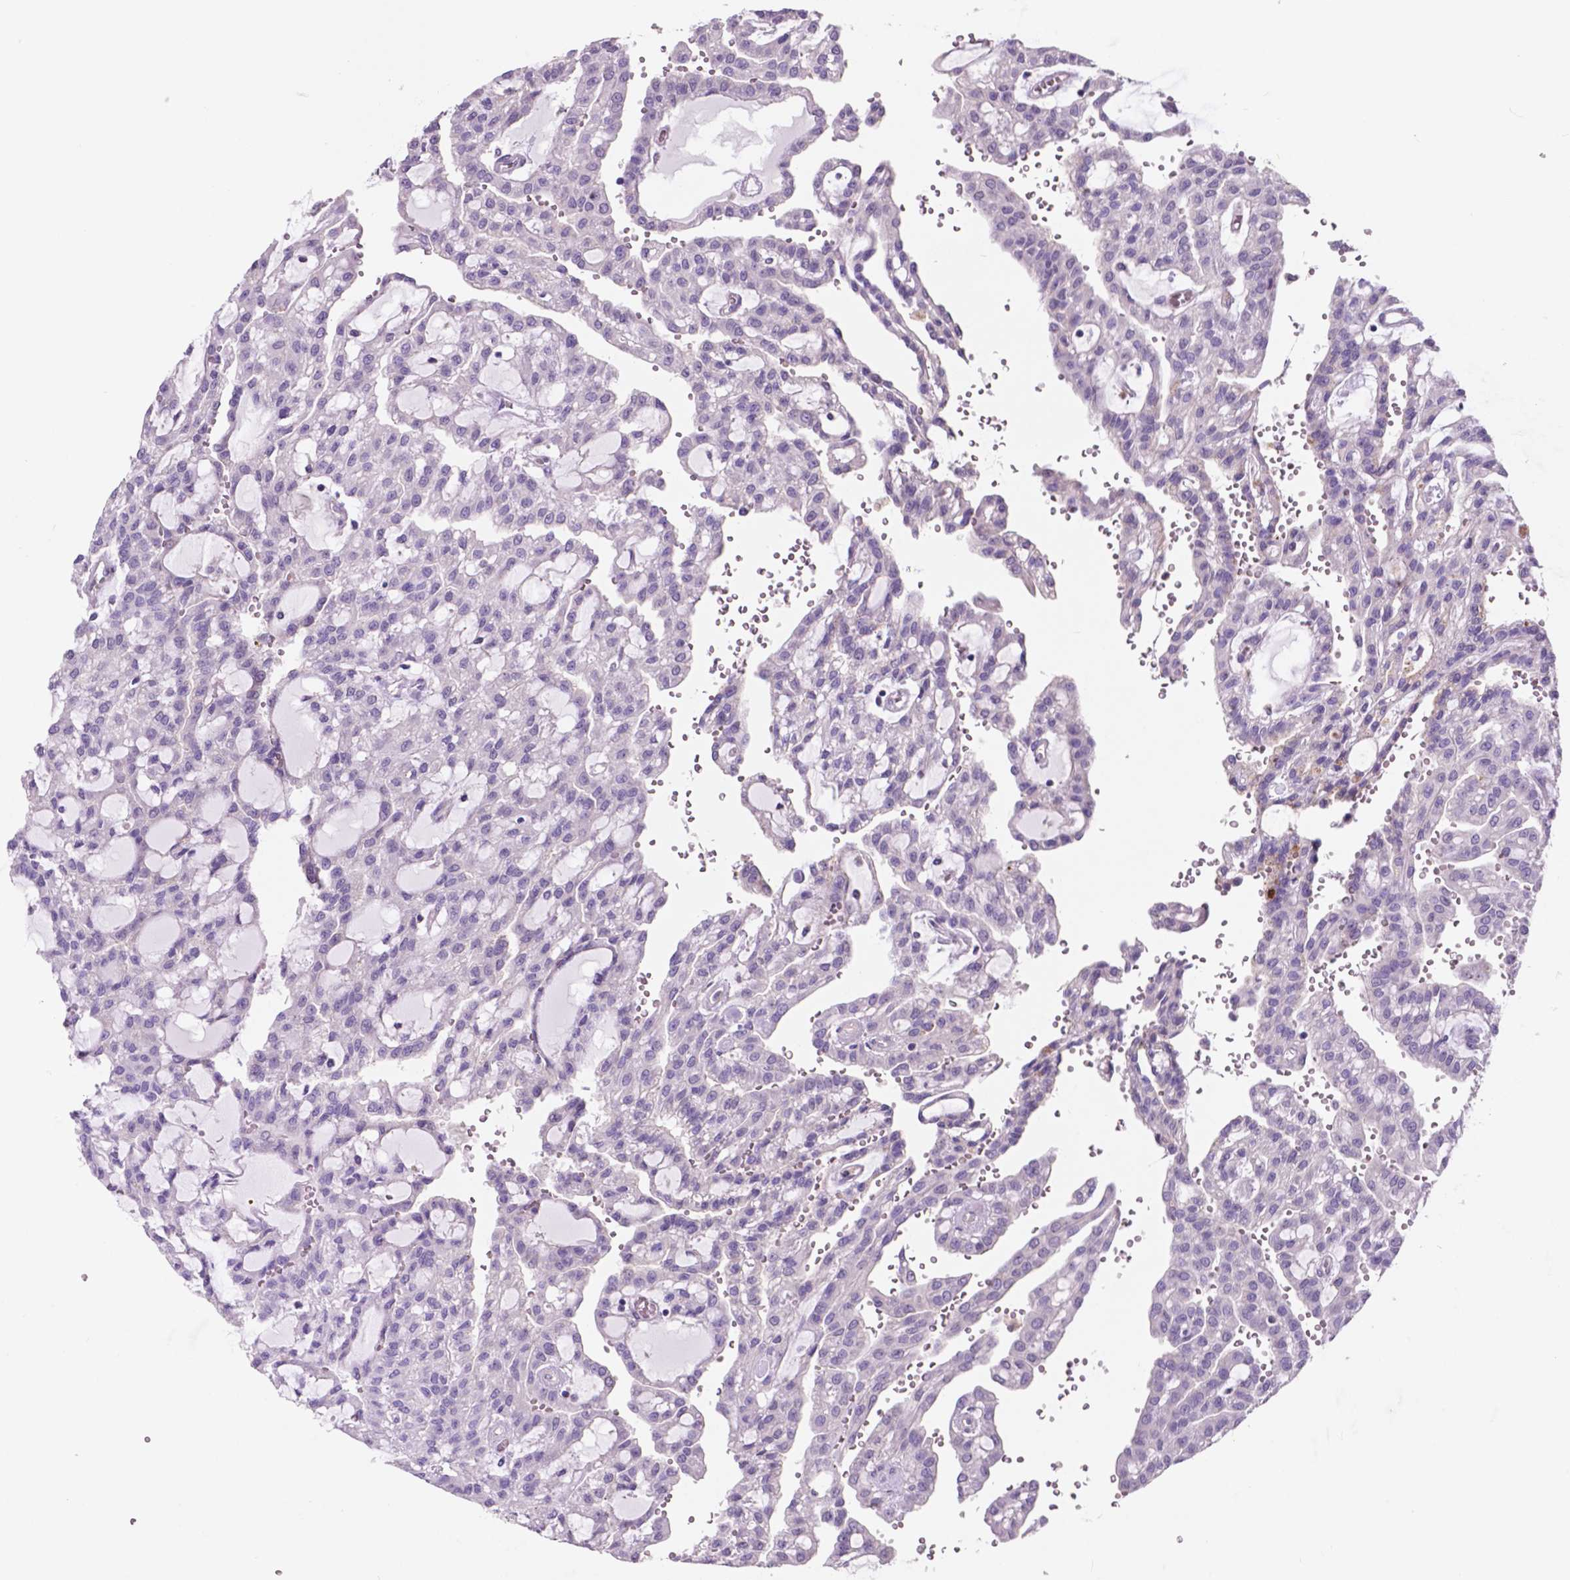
{"staining": {"intensity": "negative", "quantity": "none", "location": "none"}, "tissue": "renal cancer", "cell_type": "Tumor cells", "image_type": "cancer", "snomed": [{"axis": "morphology", "description": "Adenocarcinoma, NOS"}, {"axis": "topography", "description": "Kidney"}], "caption": "Photomicrograph shows no significant protein positivity in tumor cells of renal adenocarcinoma.", "gene": "PLSCR1", "patient": {"sex": "male", "age": 63}}